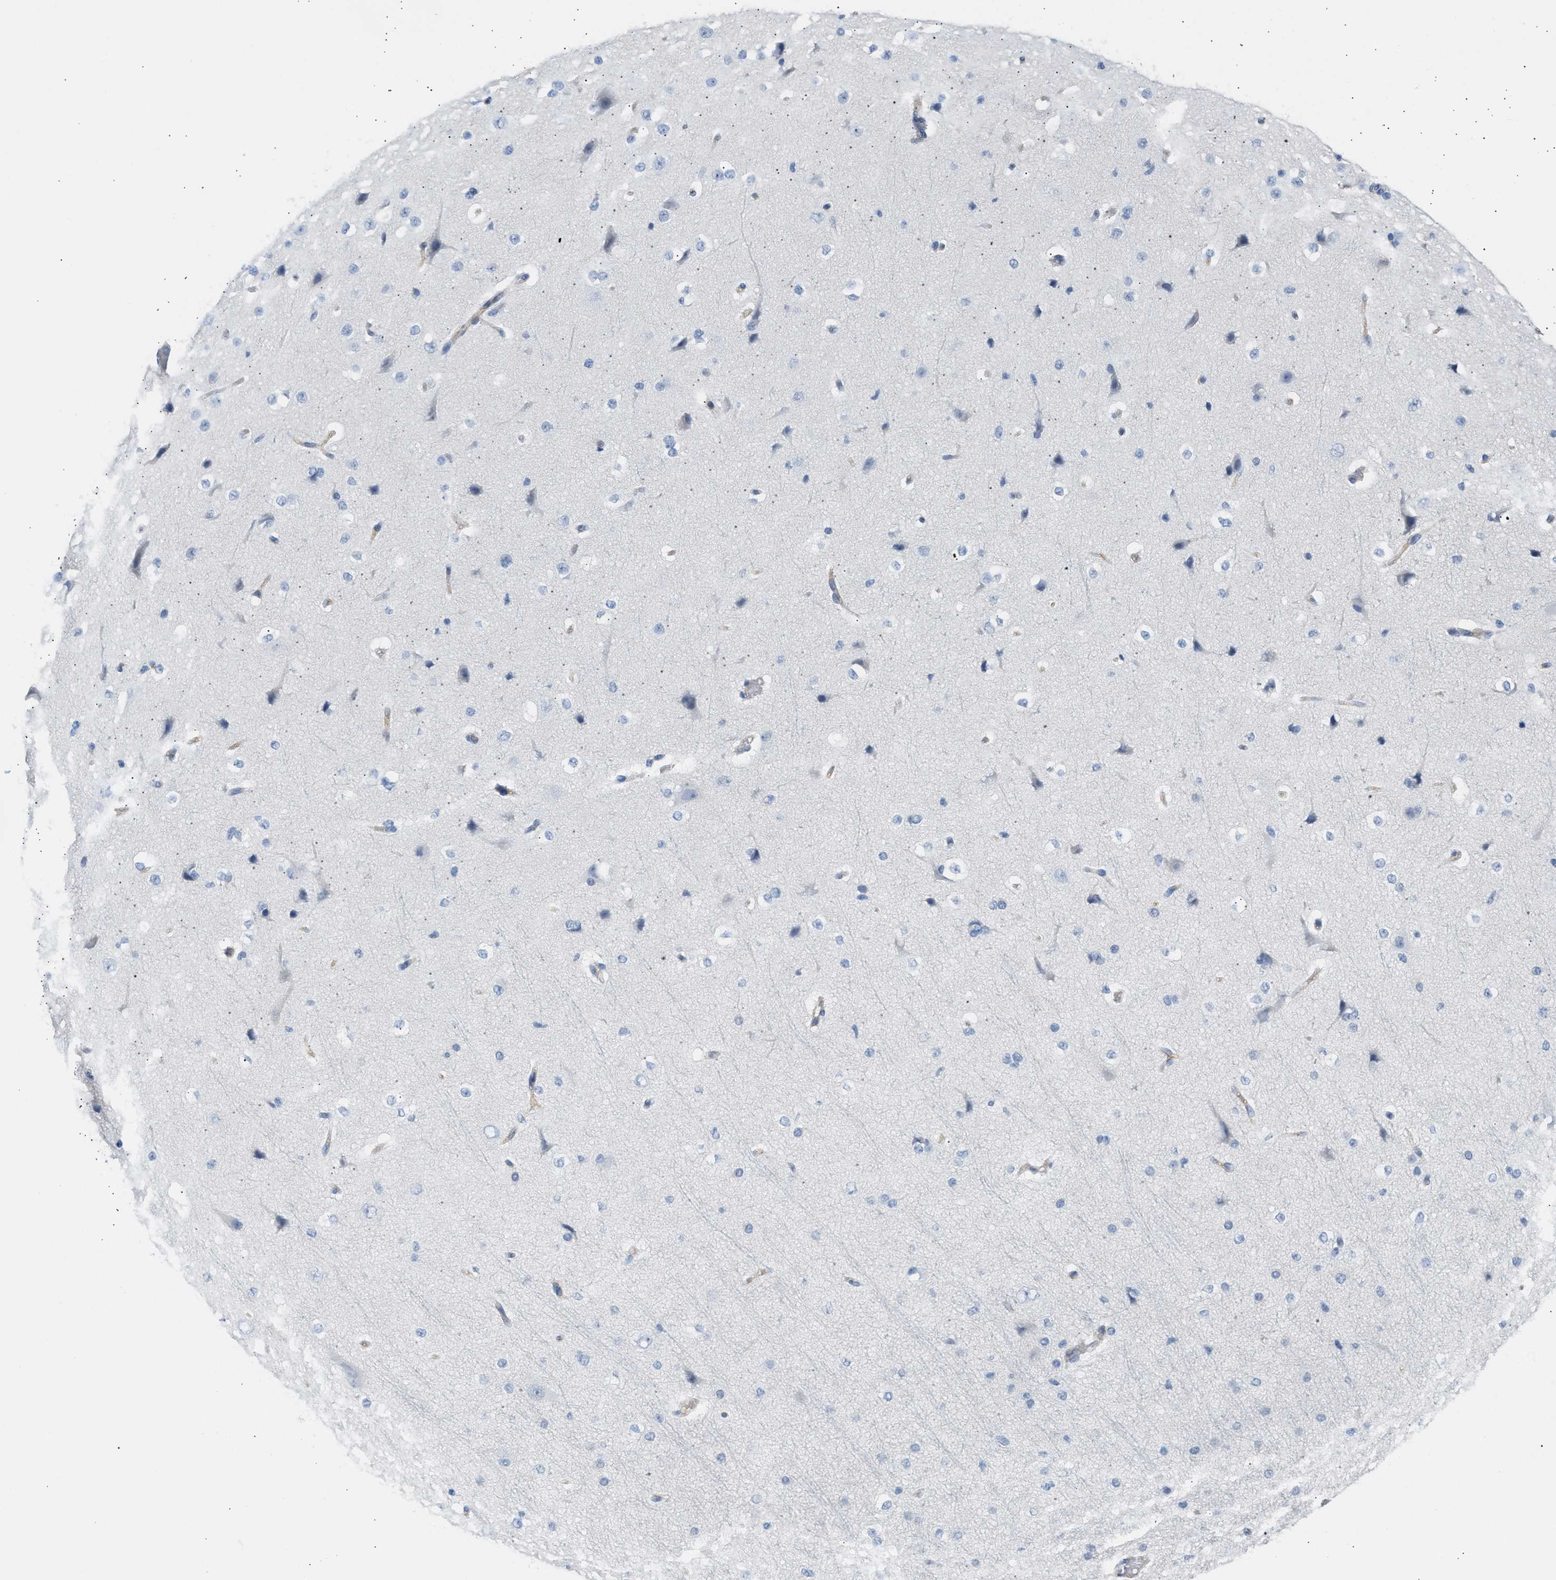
{"staining": {"intensity": "negative", "quantity": "none", "location": "none"}, "tissue": "cerebral cortex", "cell_type": "Endothelial cells", "image_type": "normal", "snomed": [{"axis": "morphology", "description": "Normal tissue, NOS"}, {"axis": "morphology", "description": "Developmental malformation"}, {"axis": "topography", "description": "Cerebral cortex"}], "caption": "Immunohistochemical staining of benign human cerebral cortex demonstrates no significant expression in endothelial cells. Nuclei are stained in blue.", "gene": "ERBB2", "patient": {"sex": "female", "age": 30}}